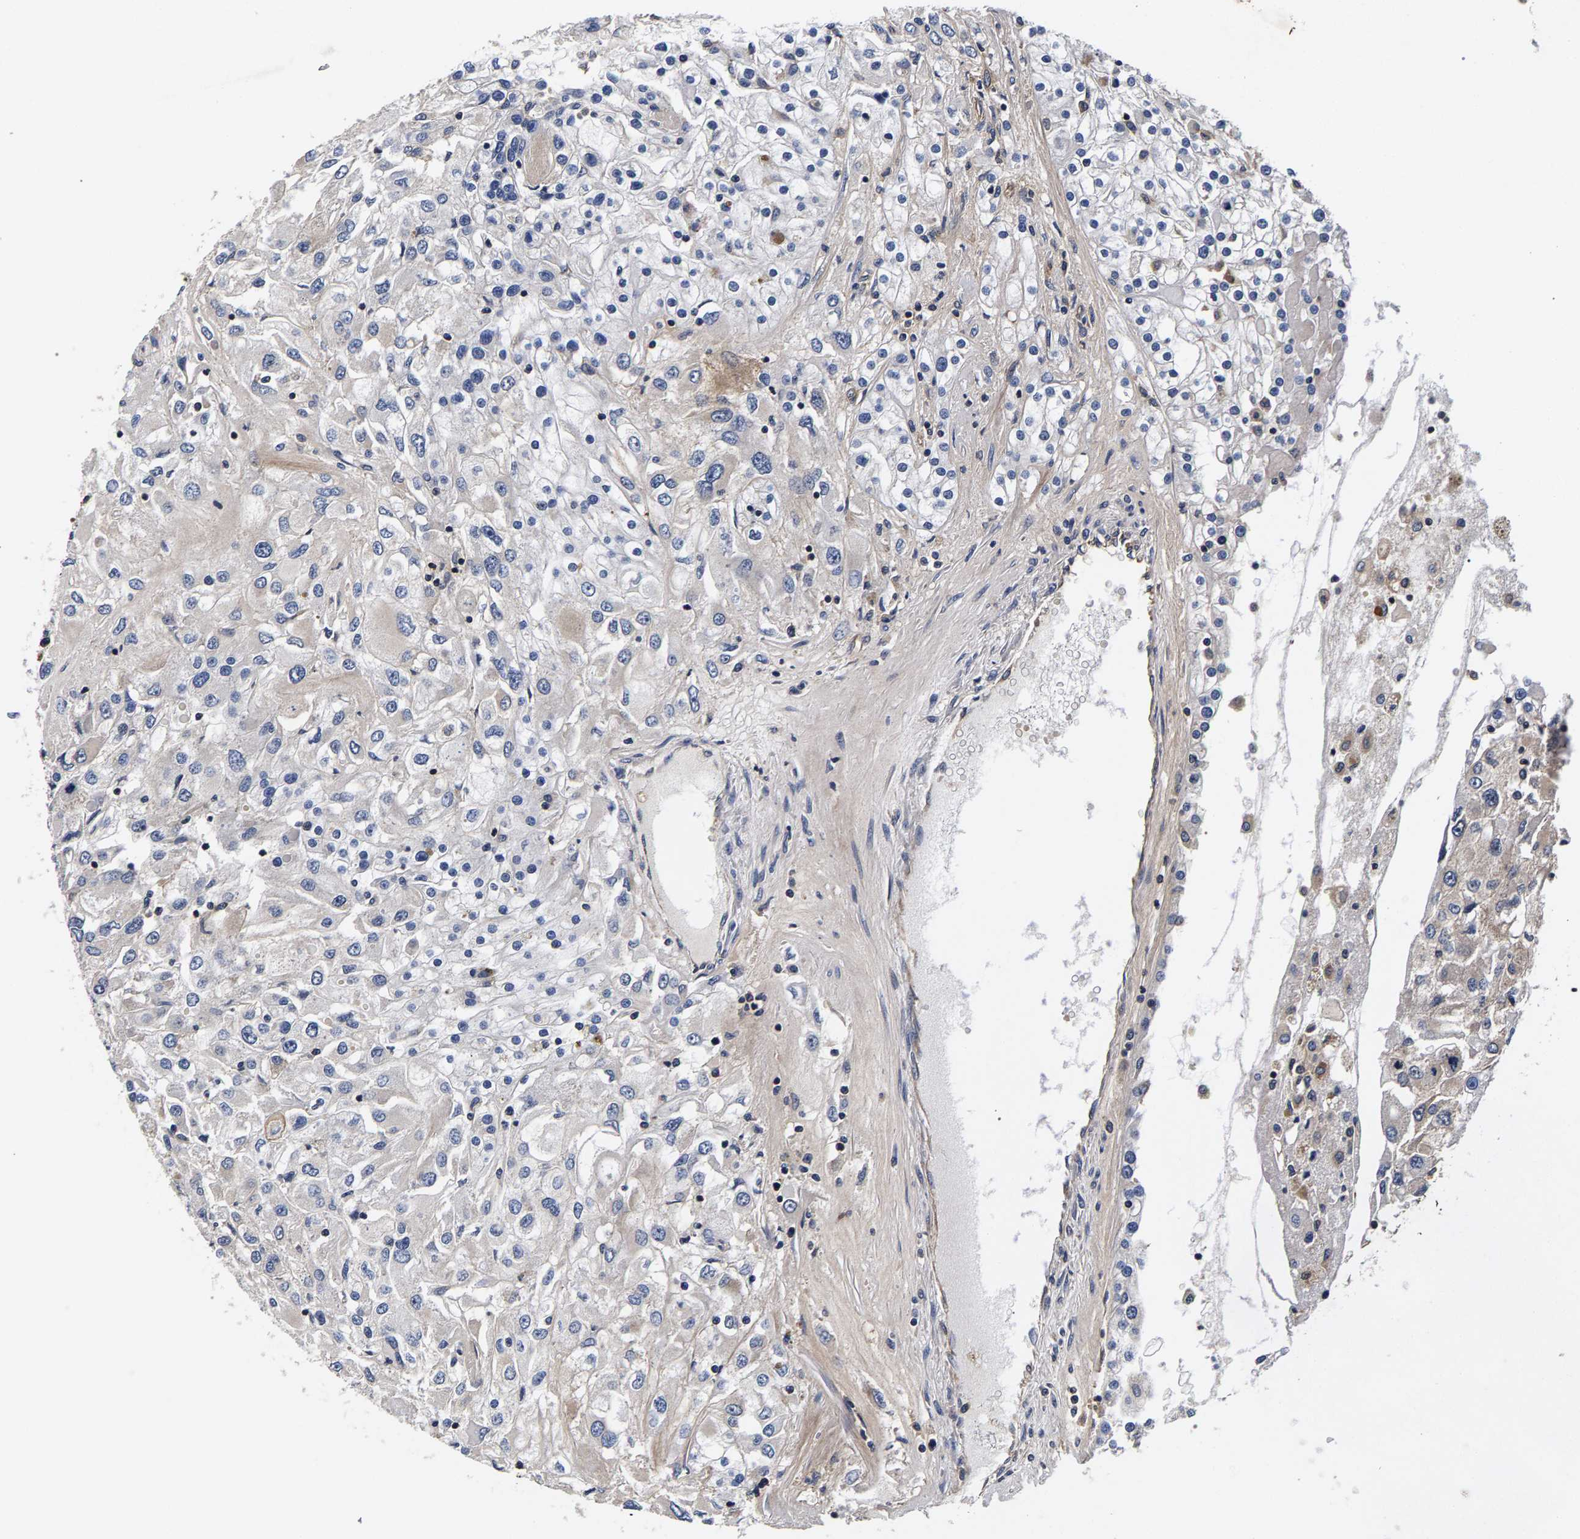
{"staining": {"intensity": "negative", "quantity": "none", "location": "none"}, "tissue": "renal cancer", "cell_type": "Tumor cells", "image_type": "cancer", "snomed": [{"axis": "morphology", "description": "Adenocarcinoma, NOS"}, {"axis": "topography", "description": "Kidney"}], "caption": "DAB immunohistochemical staining of human renal cancer (adenocarcinoma) demonstrates no significant positivity in tumor cells.", "gene": "MARCHF7", "patient": {"sex": "female", "age": 52}}